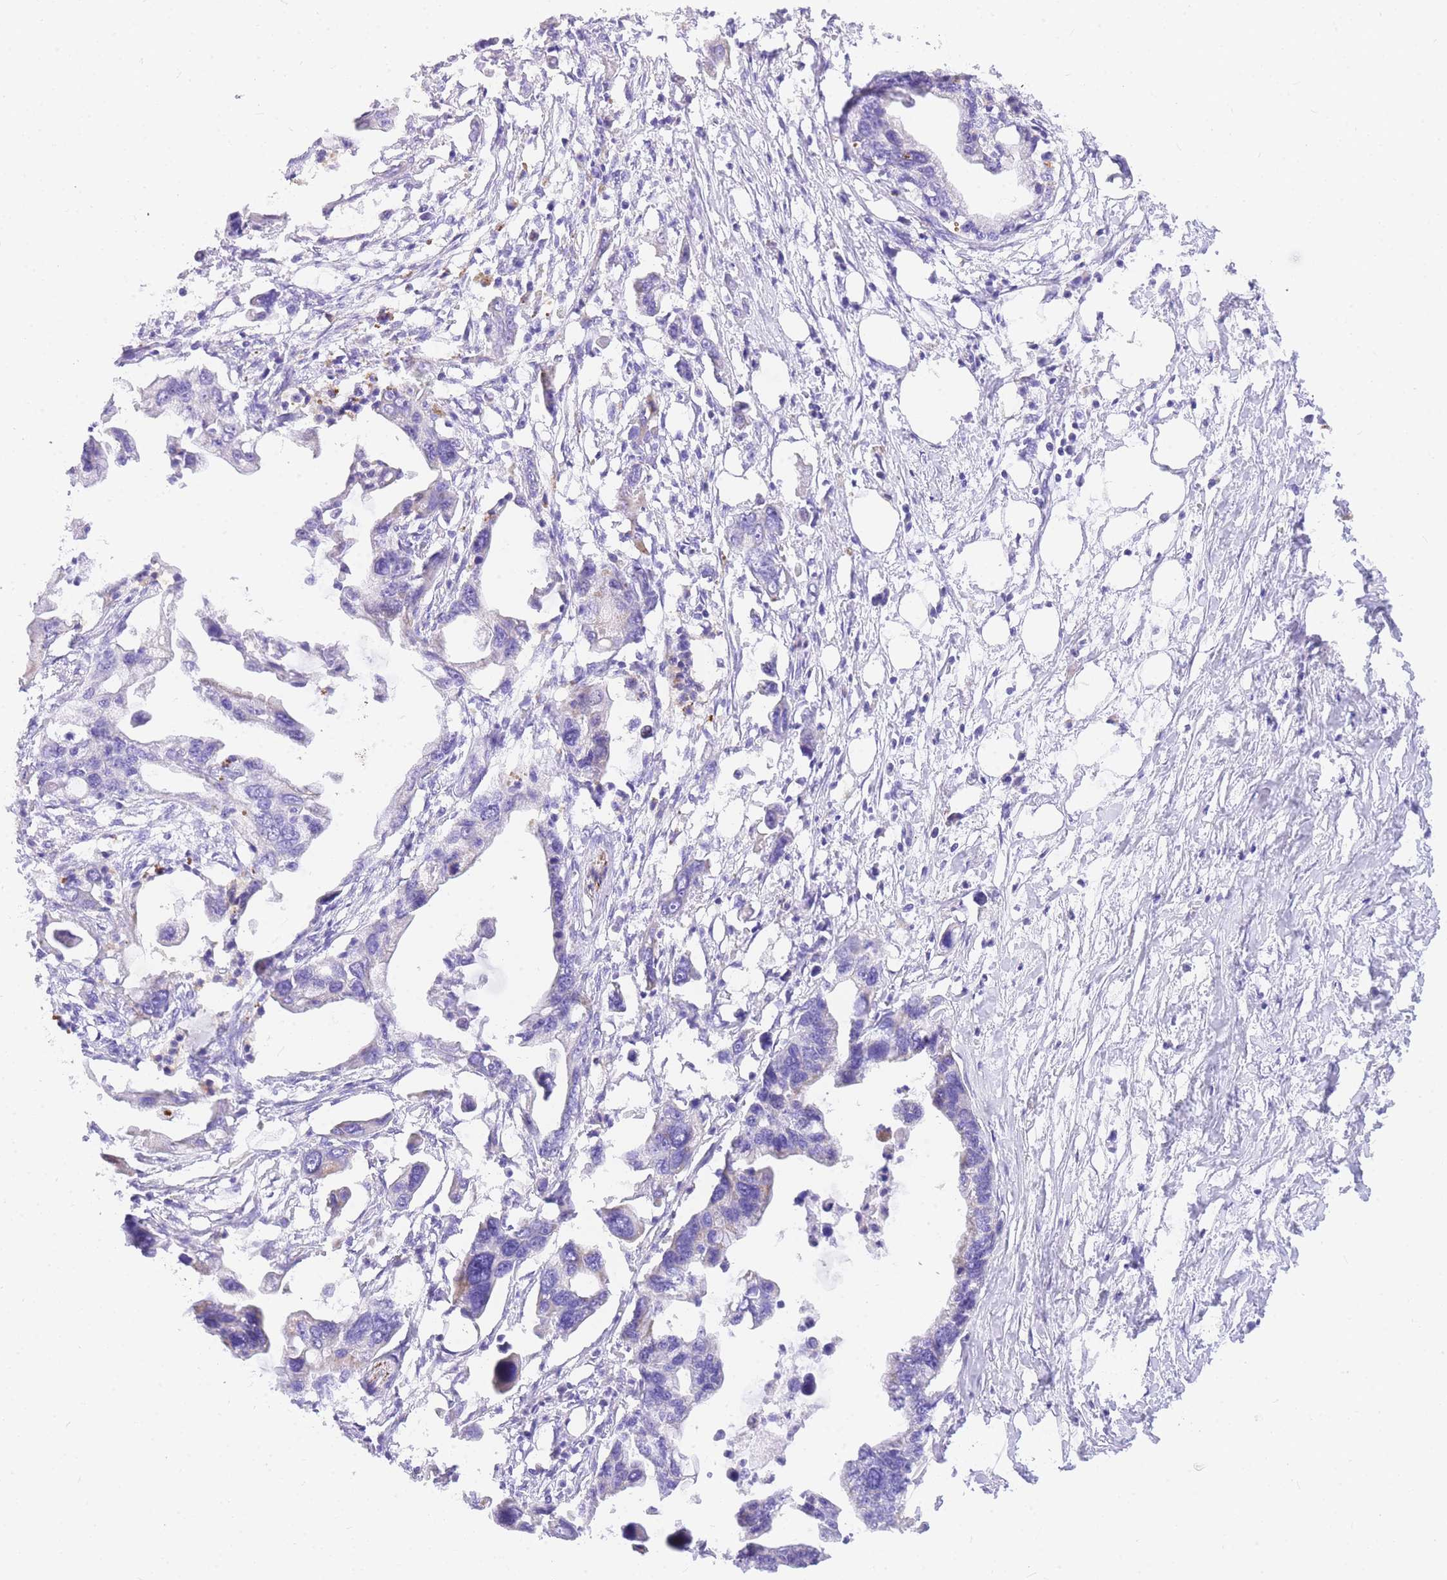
{"staining": {"intensity": "negative", "quantity": "none", "location": "none"}, "tissue": "pancreatic cancer", "cell_type": "Tumor cells", "image_type": "cancer", "snomed": [{"axis": "morphology", "description": "Adenocarcinoma, NOS"}, {"axis": "topography", "description": "Pancreas"}], "caption": "Pancreatic cancer was stained to show a protein in brown. There is no significant staining in tumor cells.", "gene": "UPK1A", "patient": {"sex": "female", "age": 83}}